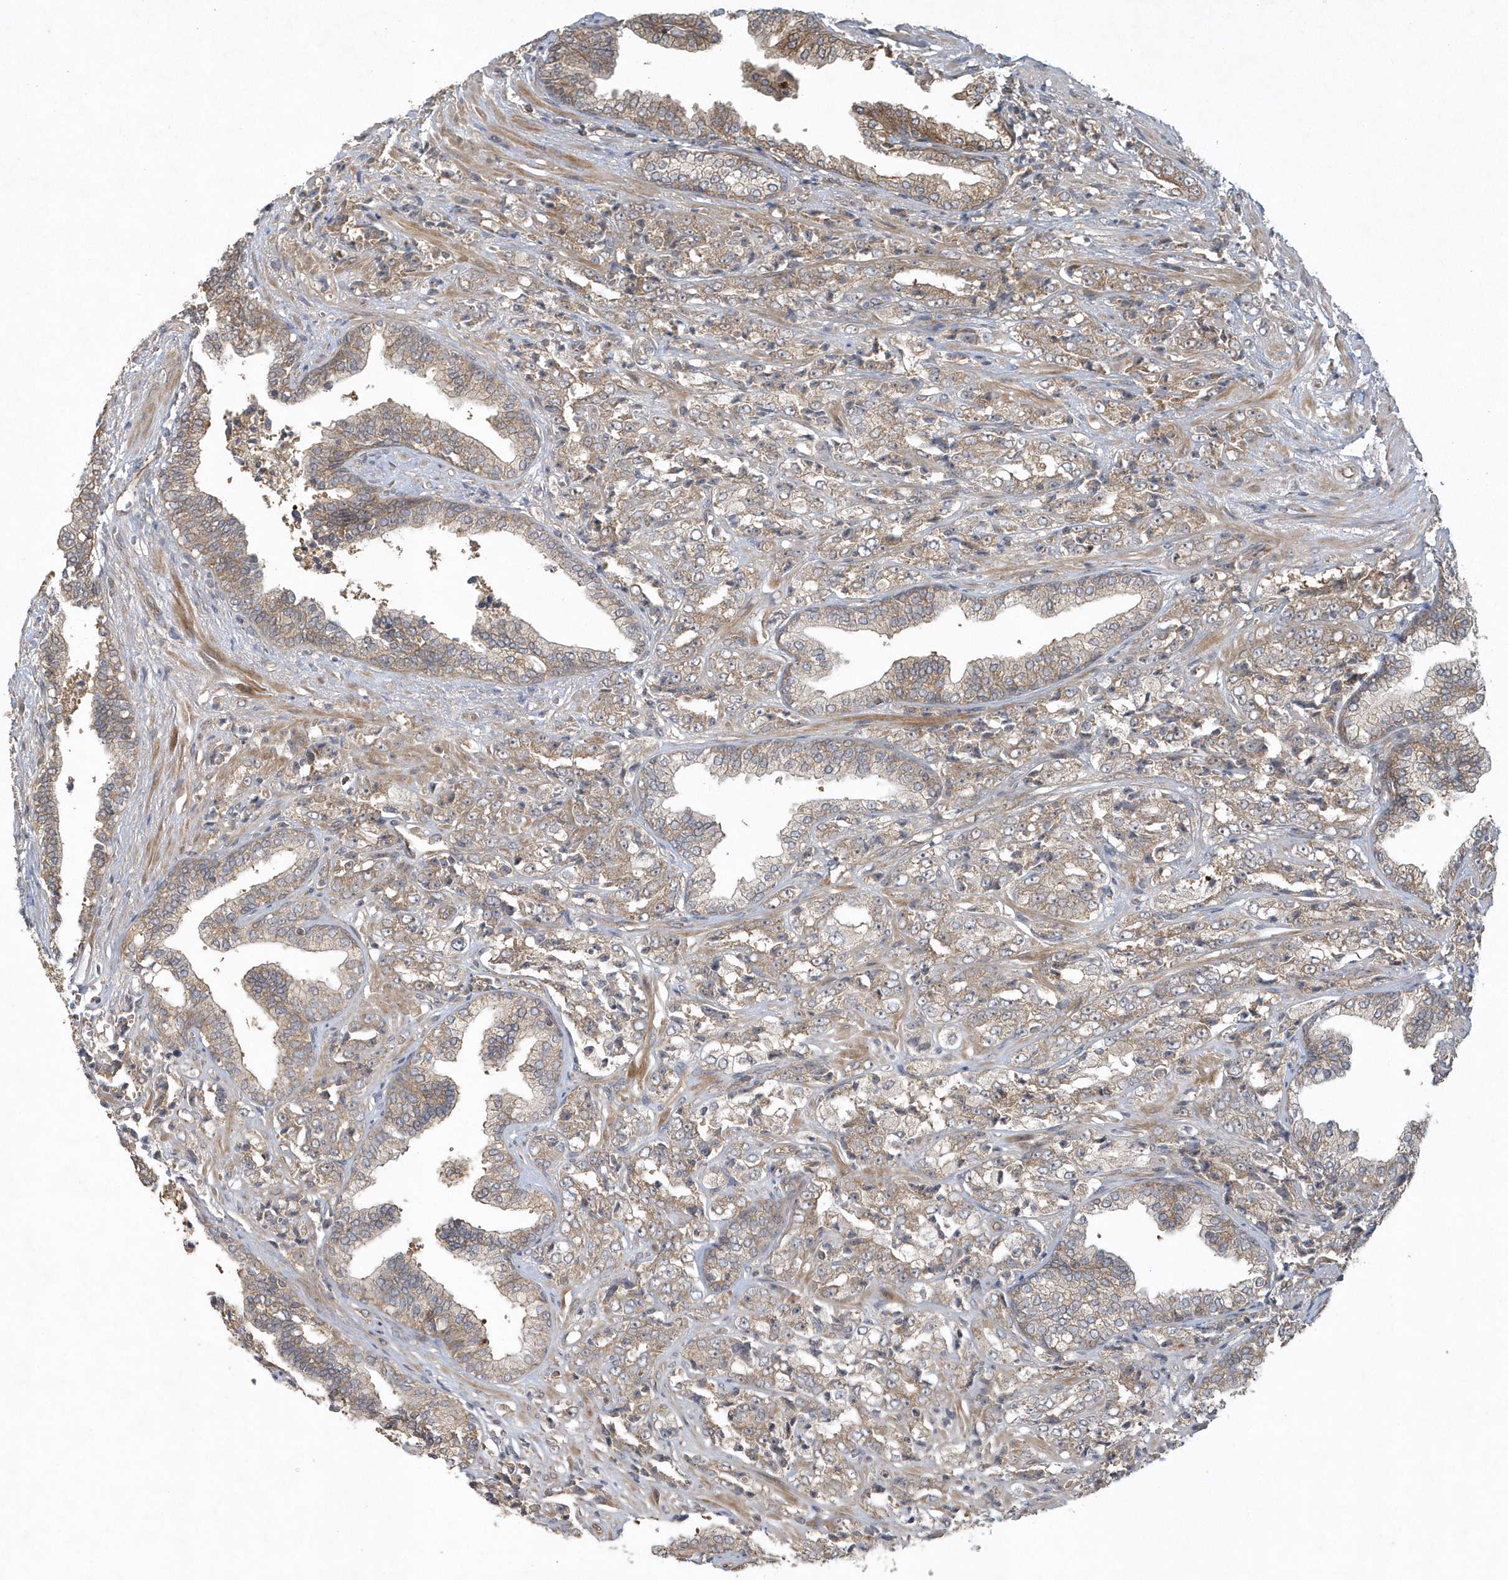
{"staining": {"intensity": "weak", "quantity": "25%-75%", "location": "cytoplasmic/membranous"}, "tissue": "prostate cancer", "cell_type": "Tumor cells", "image_type": "cancer", "snomed": [{"axis": "morphology", "description": "Adenocarcinoma, High grade"}, {"axis": "topography", "description": "Prostate"}], "caption": "Protein staining of adenocarcinoma (high-grade) (prostate) tissue displays weak cytoplasmic/membranous positivity in about 25%-75% of tumor cells.", "gene": "THG1L", "patient": {"sex": "male", "age": 71}}